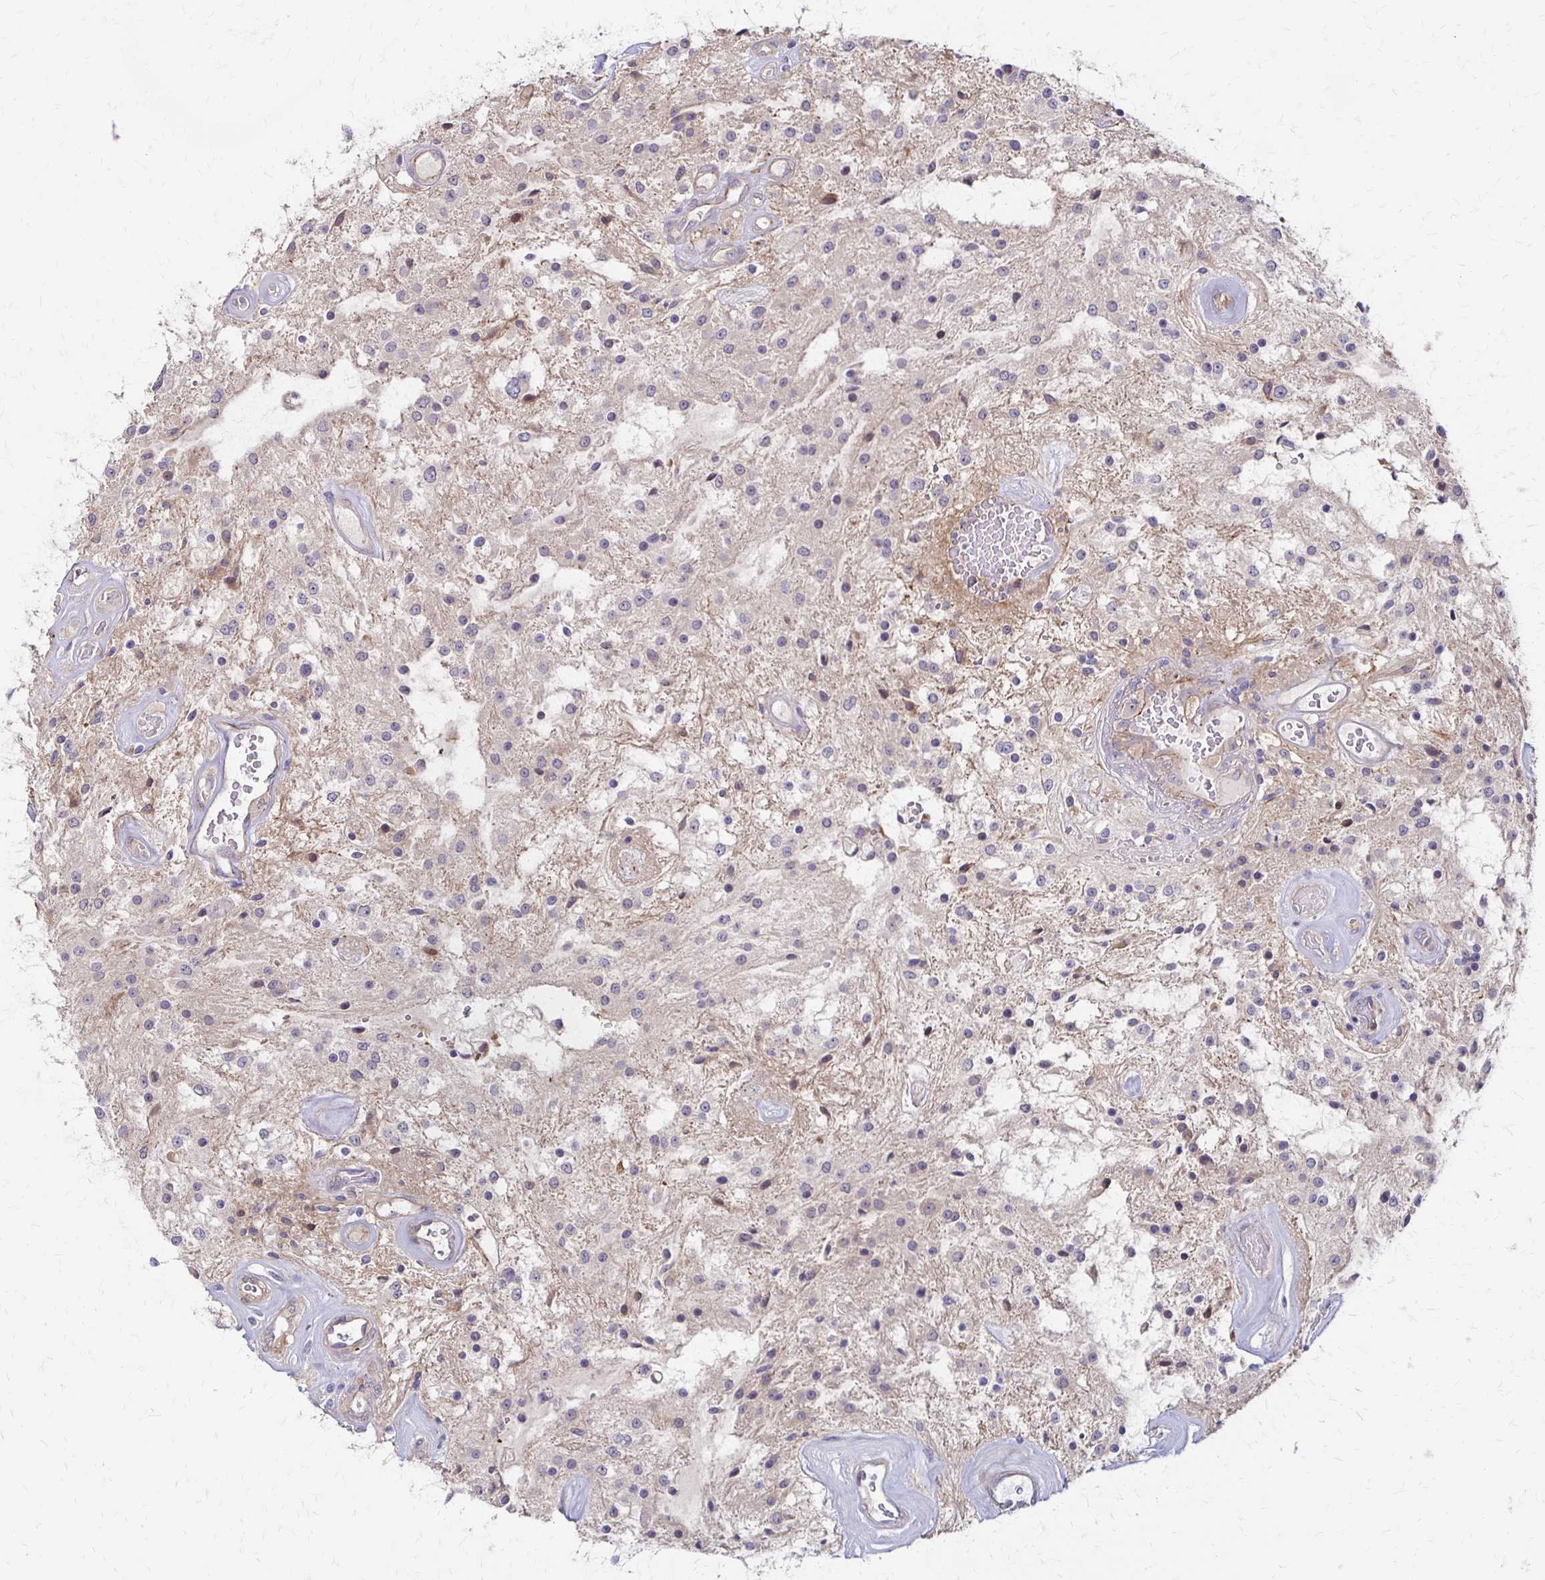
{"staining": {"intensity": "weak", "quantity": "<25%", "location": "cytoplasmic/membranous"}, "tissue": "glioma", "cell_type": "Tumor cells", "image_type": "cancer", "snomed": [{"axis": "morphology", "description": "Glioma, malignant, Low grade"}, {"axis": "topography", "description": "Cerebellum"}], "caption": "The histopathology image displays no staining of tumor cells in glioma.", "gene": "CFL2", "patient": {"sex": "female", "age": 14}}